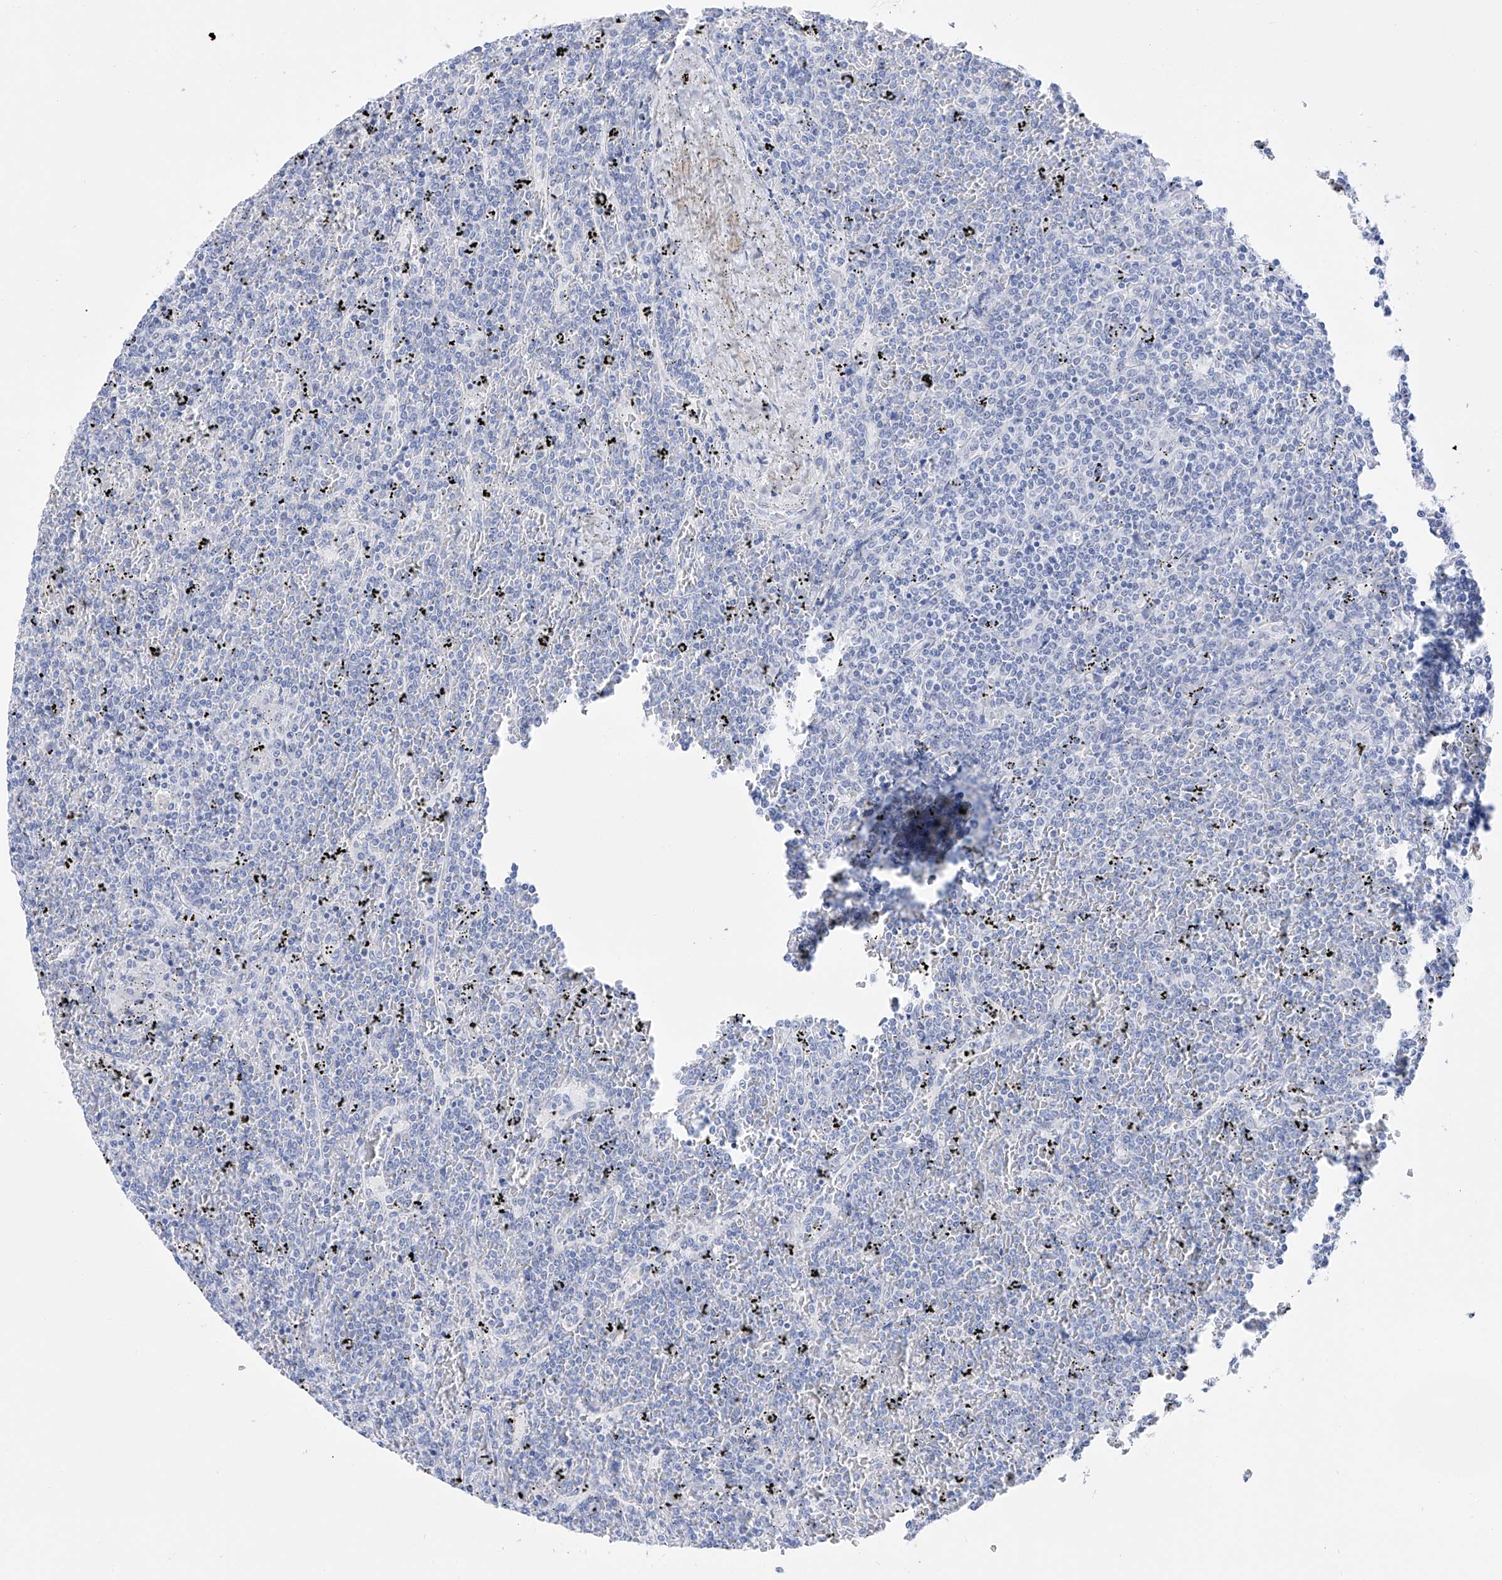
{"staining": {"intensity": "negative", "quantity": "none", "location": "none"}, "tissue": "lymphoma", "cell_type": "Tumor cells", "image_type": "cancer", "snomed": [{"axis": "morphology", "description": "Malignant lymphoma, non-Hodgkin's type, Low grade"}, {"axis": "topography", "description": "Spleen"}], "caption": "Immunohistochemistry (IHC) histopathology image of neoplastic tissue: human lymphoma stained with DAB demonstrates no significant protein expression in tumor cells.", "gene": "FLG", "patient": {"sex": "female", "age": 19}}